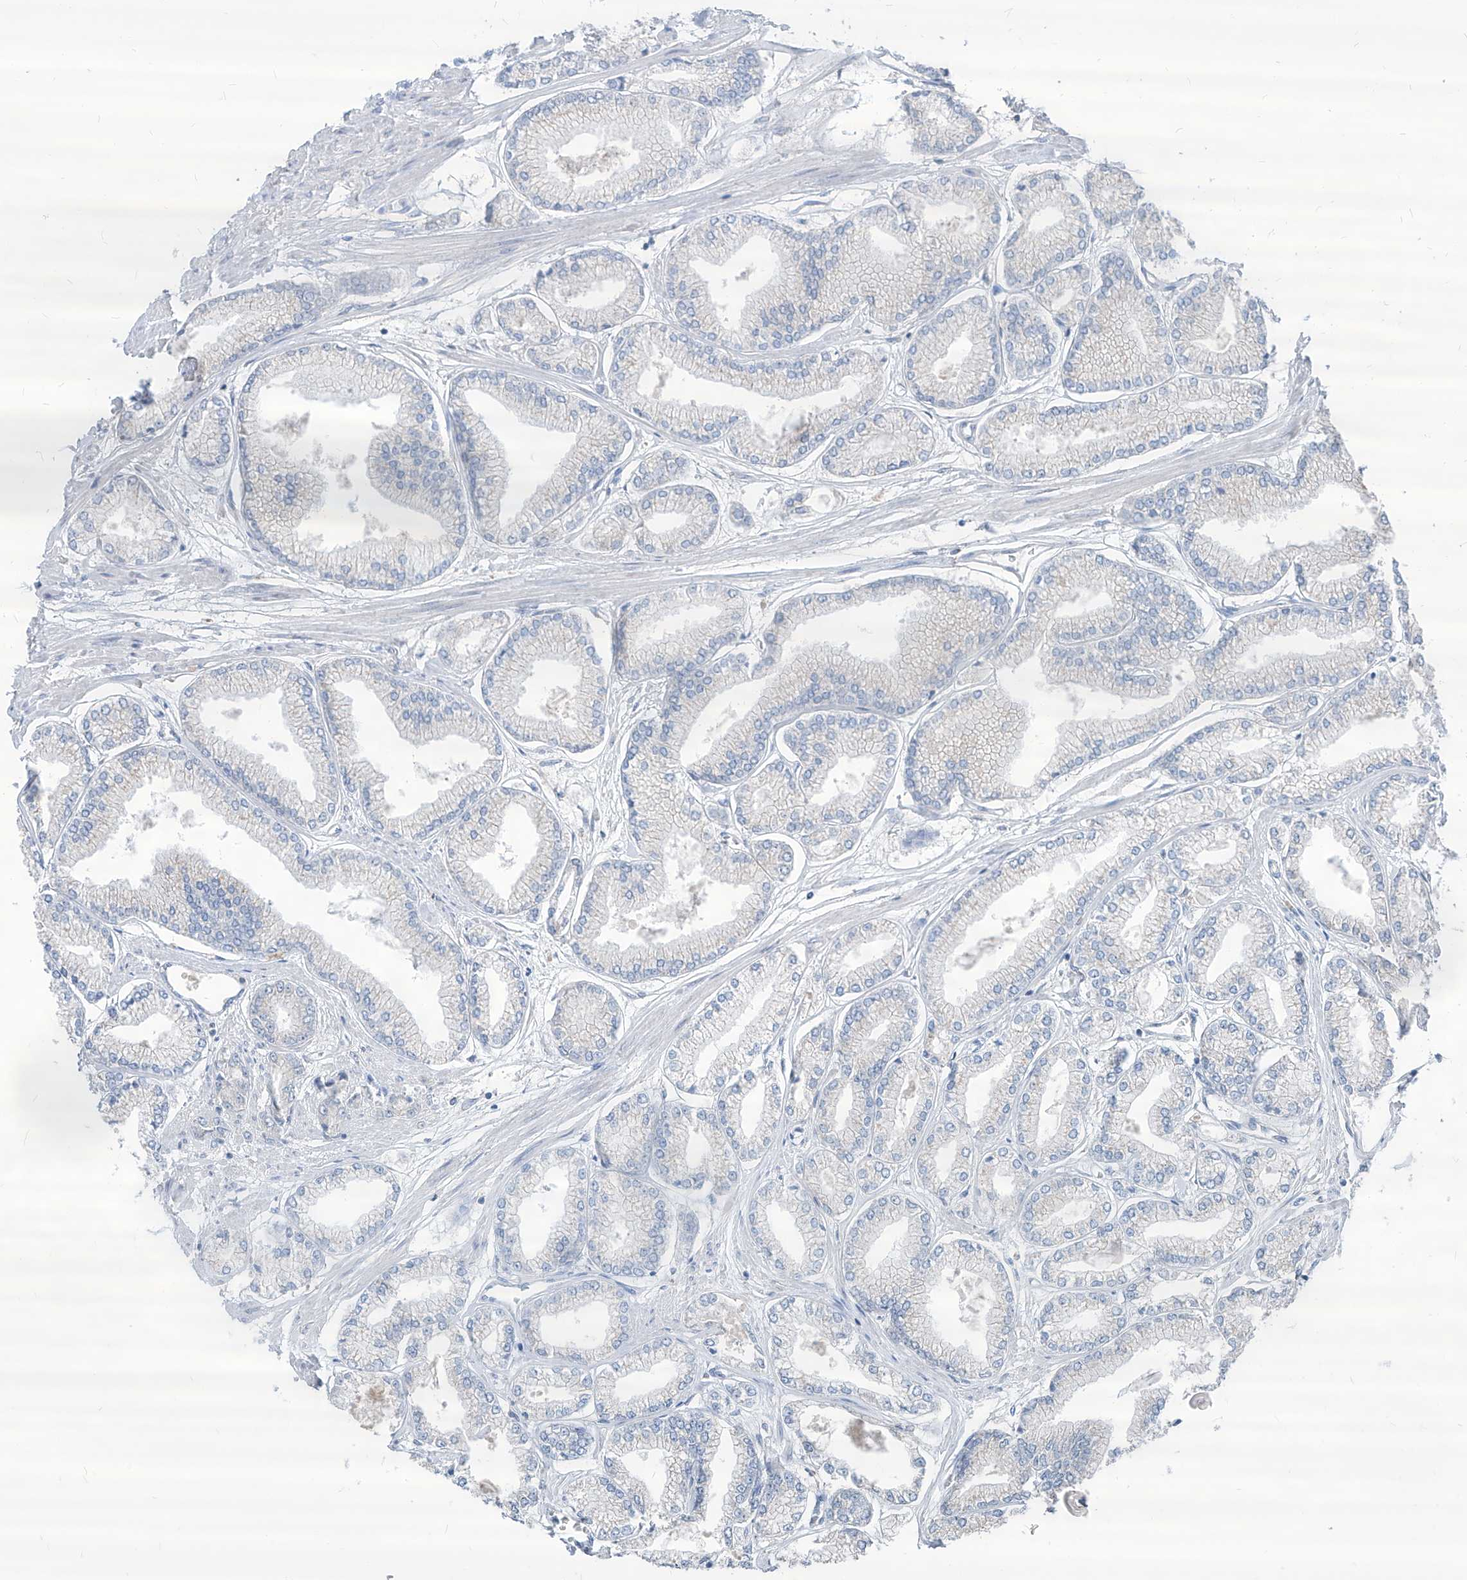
{"staining": {"intensity": "negative", "quantity": "none", "location": "none"}, "tissue": "prostate cancer", "cell_type": "Tumor cells", "image_type": "cancer", "snomed": [{"axis": "morphology", "description": "Adenocarcinoma, Low grade"}, {"axis": "topography", "description": "Prostate"}], "caption": "Tumor cells show no significant protein positivity in prostate adenocarcinoma (low-grade).", "gene": "AGPS", "patient": {"sex": "male", "age": 52}}